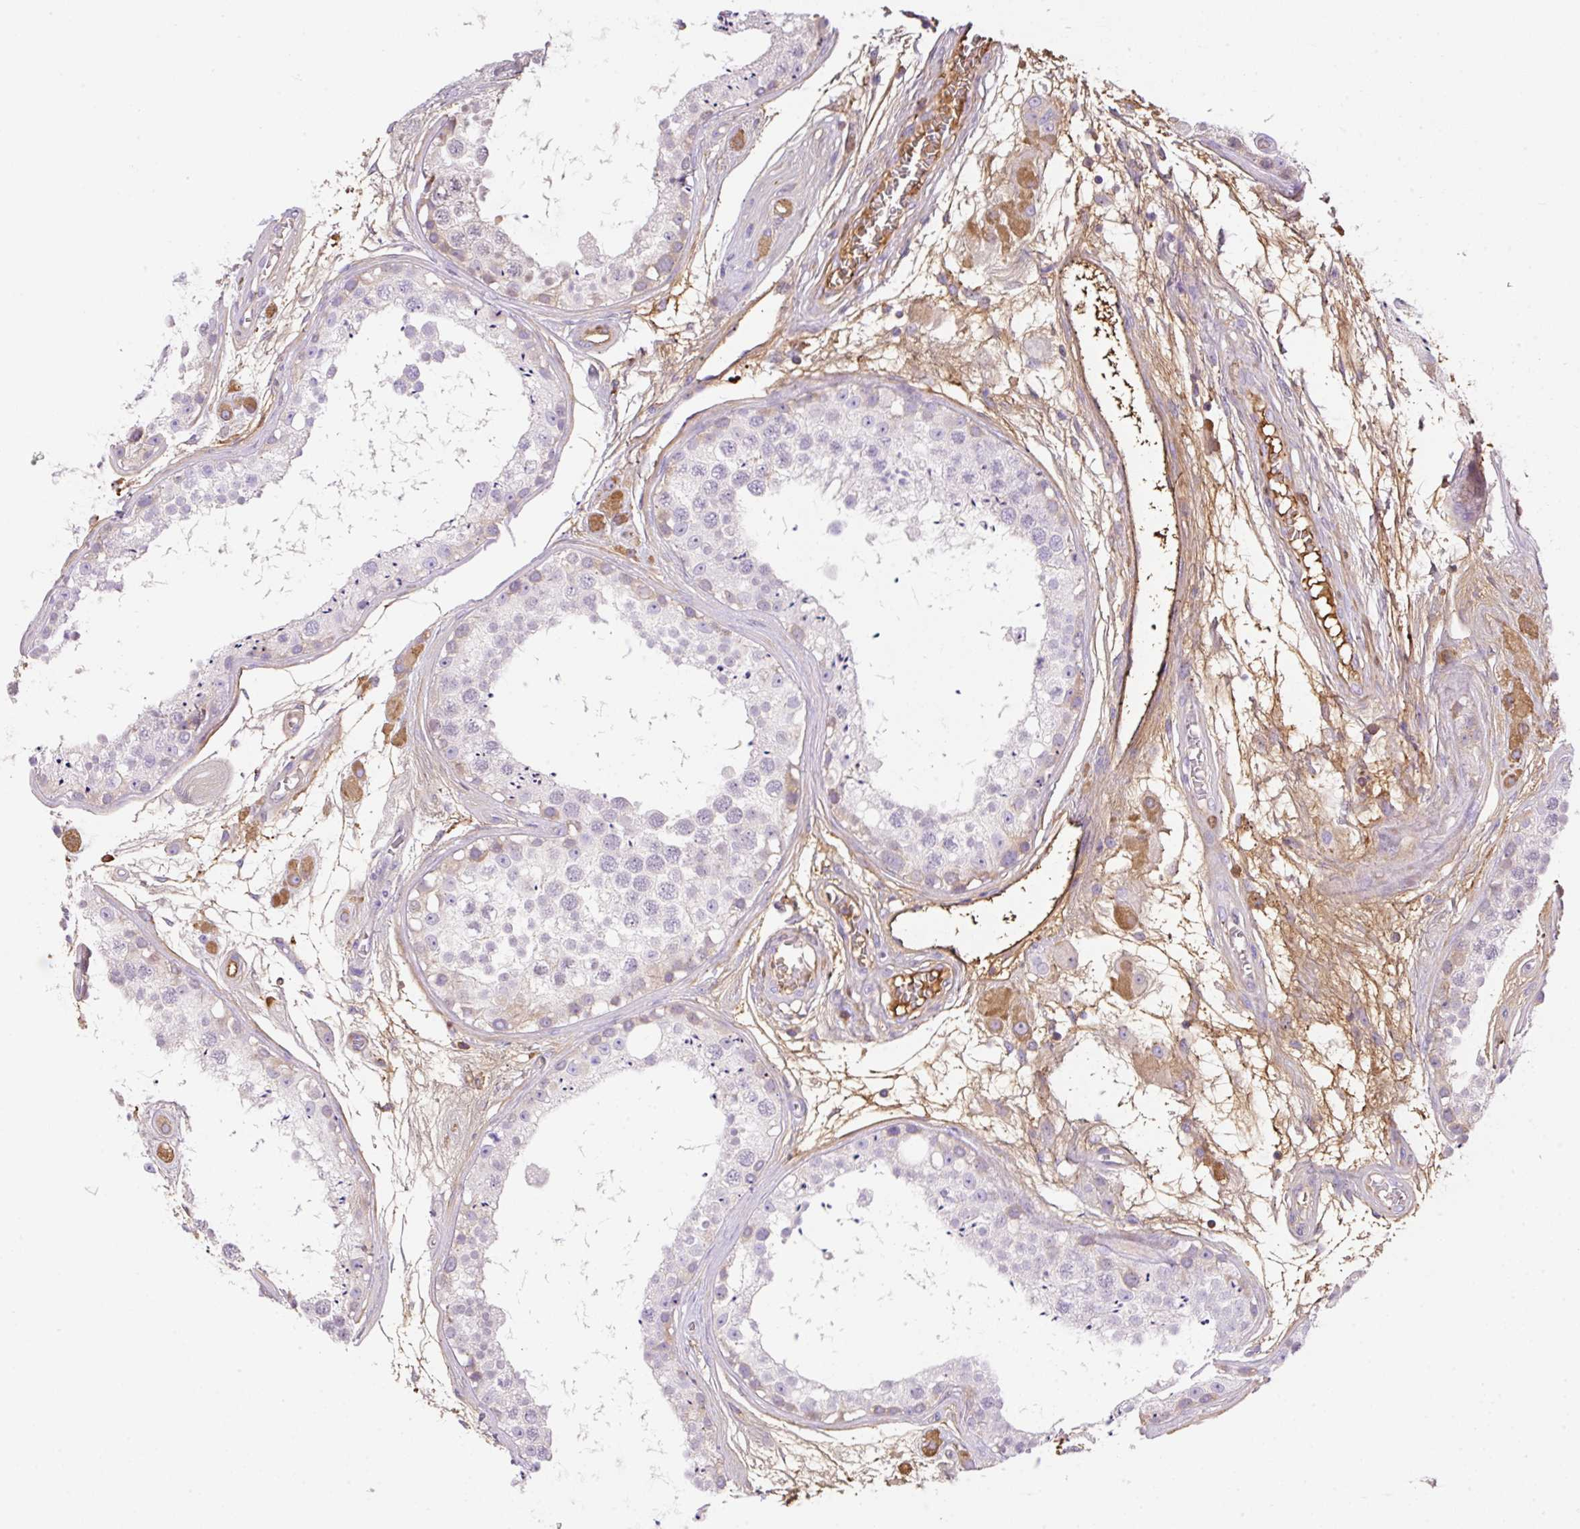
{"staining": {"intensity": "moderate", "quantity": "<25%", "location": "nuclear"}, "tissue": "testis", "cell_type": "Cells in seminiferous ducts", "image_type": "normal", "snomed": [{"axis": "morphology", "description": "Normal tissue, NOS"}, {"axis": "topography", "description": "Testis"}], "caption": "The image exhibits staining of normal testis, revealing moderate nuclear protein positivity (brown color) within cells in seminiferous ducts.", "gene": "TDRD15", "patient": {"sex": "male", "age": 25}}